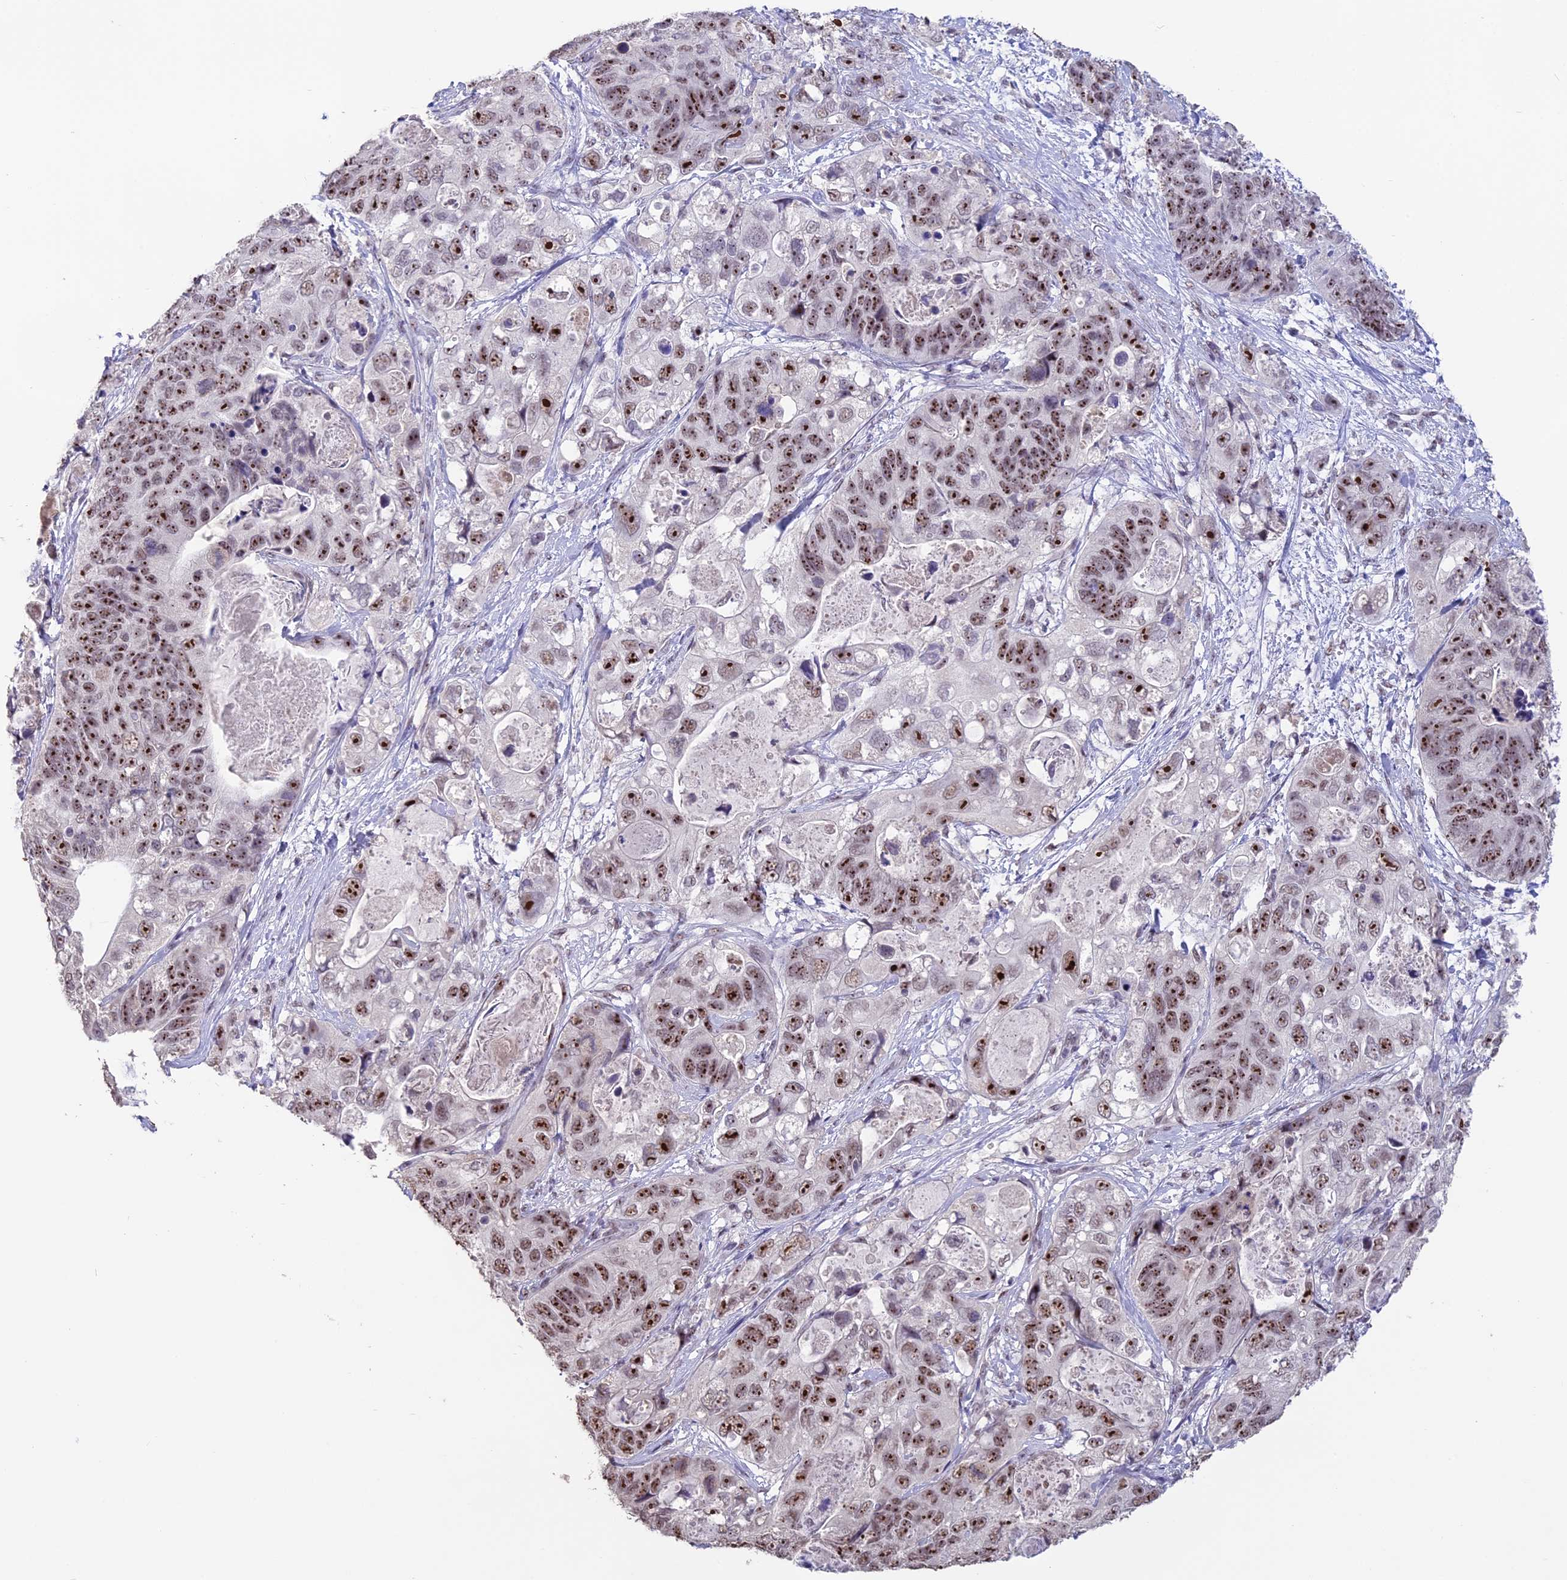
{"staining": {"intensity": "strong", "quantity": ">75%", "location": "nuclear"}, "tissue": "stomach cancer", "cell_type": "Tumor cells", "image_type": "cancer", "snomed": [{"axis": "morphology", "description": "Adenocarcinoma, NOS"}, {"axis": "topography", "description": "Stomach"}], "caption": "About >75% of tumor cells in human stomach cancer (adenocarcinoma) exhibit strong nuclear protein expression as visualized by brown immunohistochemical staining.", "gene": "SETD2", "patient": {"sex": "female", "age": 89}}